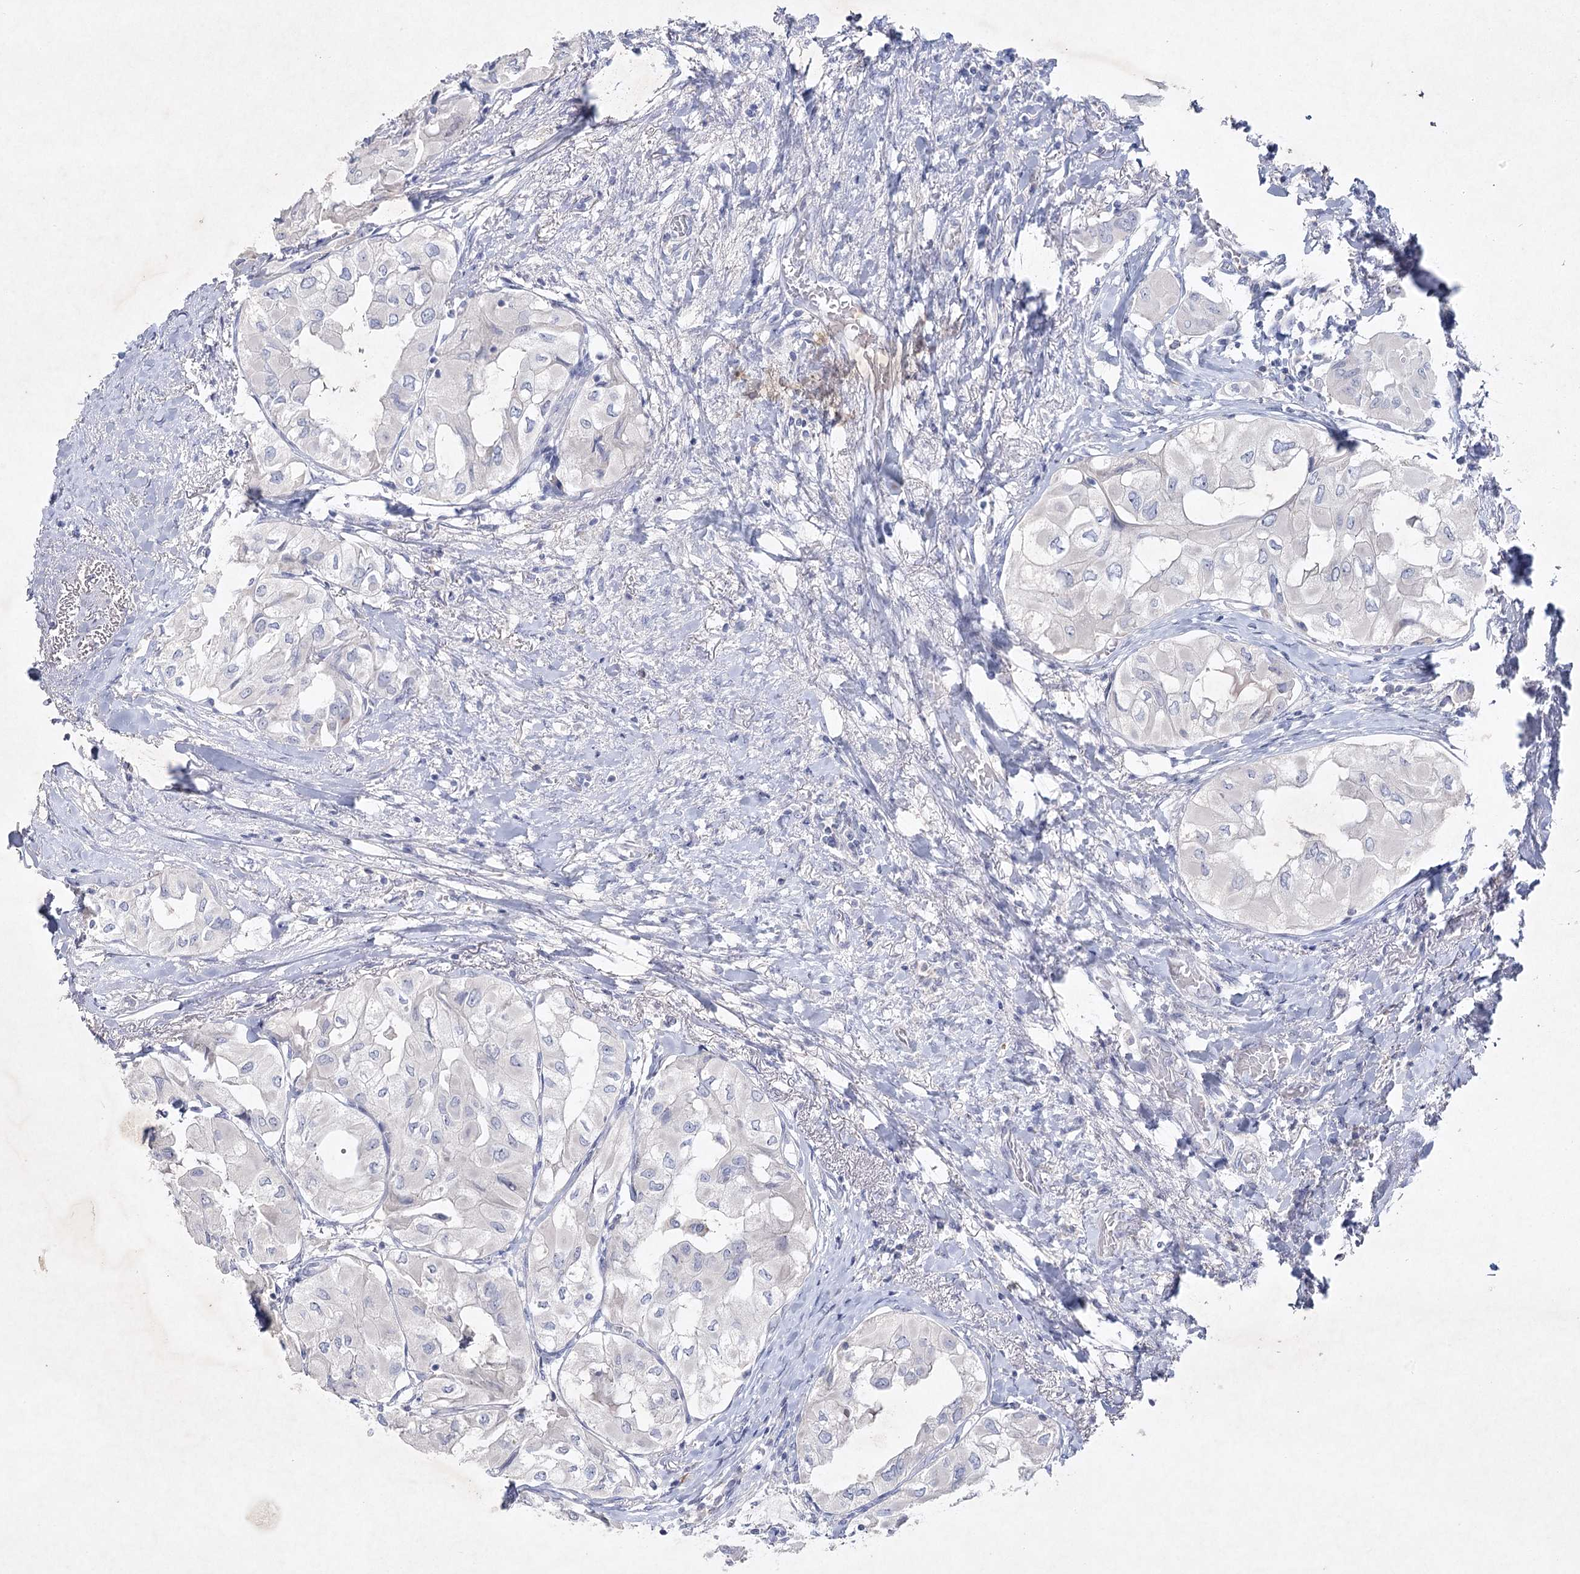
{"staining": {"intensity": "negative", "quantity": "none", "location": "none"}, "tissue": "thyroid cancer", "cell_type": "Tumor cells", "image_type": "cancer", "snomed": [{"axis": "morphology", "description": "Papillary adenocarcinoma, NOS"}, {"axis": "topography", "description": "Thyroid gland"}], "caption": "This is an immunohistochemistry (IHC) histopathology image of human thyroid cancer. There is no positivity in tumor cells.", "gene": "MAP3K13", "patient": {"sex": "female", "age": 59}}